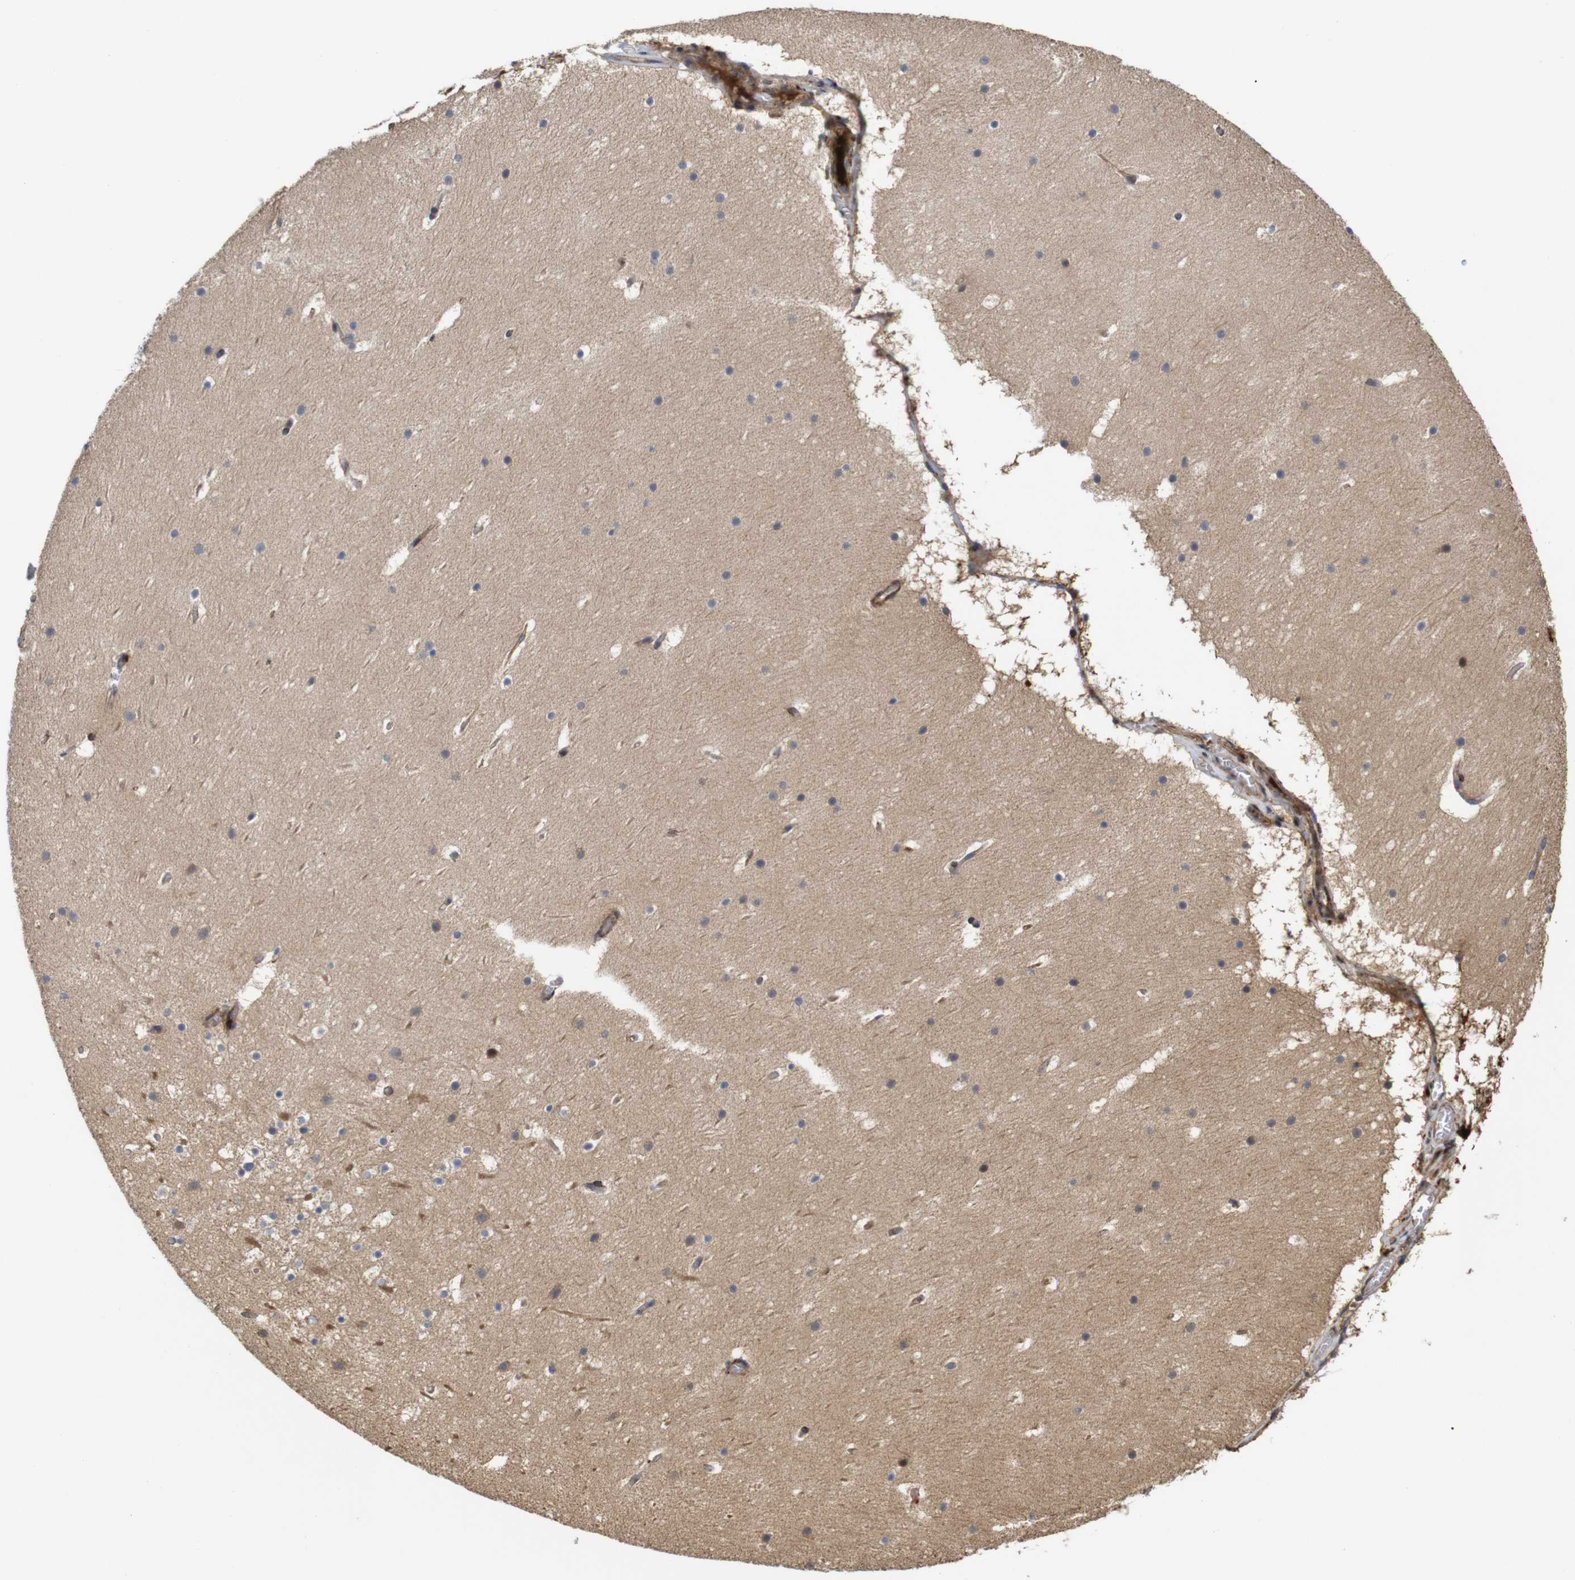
{"staining": {"intensity": "strong", "quantity": "<25%", "location": "cytoplasmic/membranous"}, "tissue": "cerebellum", "cell_type": "Cells in granular layer", "image_type": "normal", "snomed": [{"axis": "morphology", "description": "Normal tissue, NOS"}, {"axis": "topography", "description": "Cerebellum"}], "caption": "Immunohistochemistry (IHC) histopathology image of normal cerebellum stained for a protein (brown), which reveals medium levels of strong cytoplasmic/membranous staining in about <25% of cells in granular layer.", "gene": "SPRY3", "patient": {"sex": "male", "age": 45}}